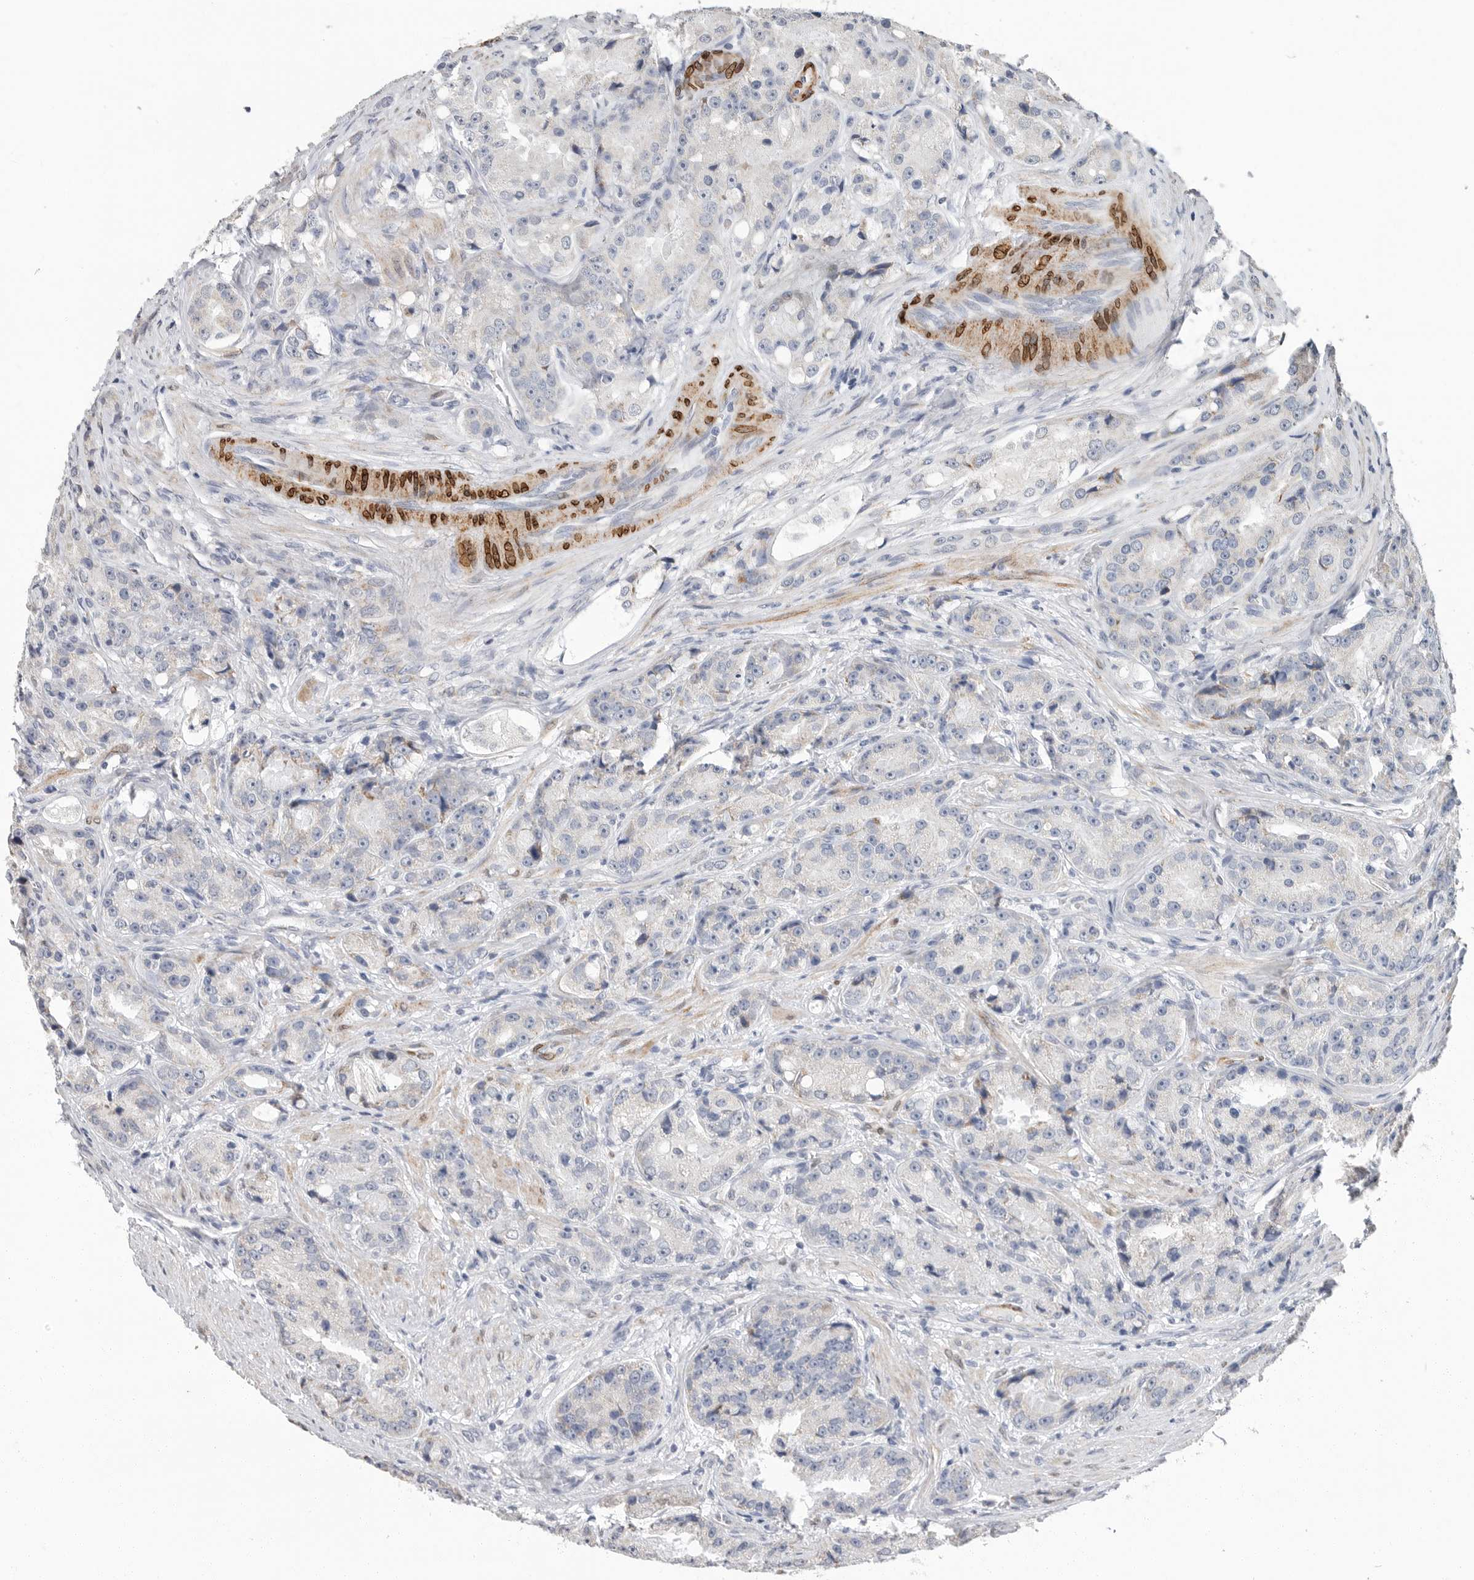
{"staining": {"intensity": "negative", "quantity": "none", "location": "none"}, "tissue": "prostate cancer", "cell_type": "Tumor cells", "image_type": "cancer", "snomed": [{"axis": "morphology", "description": "Adenocarcinoma, High grade"}, {"axis": "topography", "description": "Prostate"}], "caption": "Immunohistochemistry (IHC) photomicrograph of human prostate high-grade adenocarcinoma stained for a protein (brown), which shows no positivity in tumor cells.", "gene": "PLN", "patient": {"sex": "male", "age": 60}}